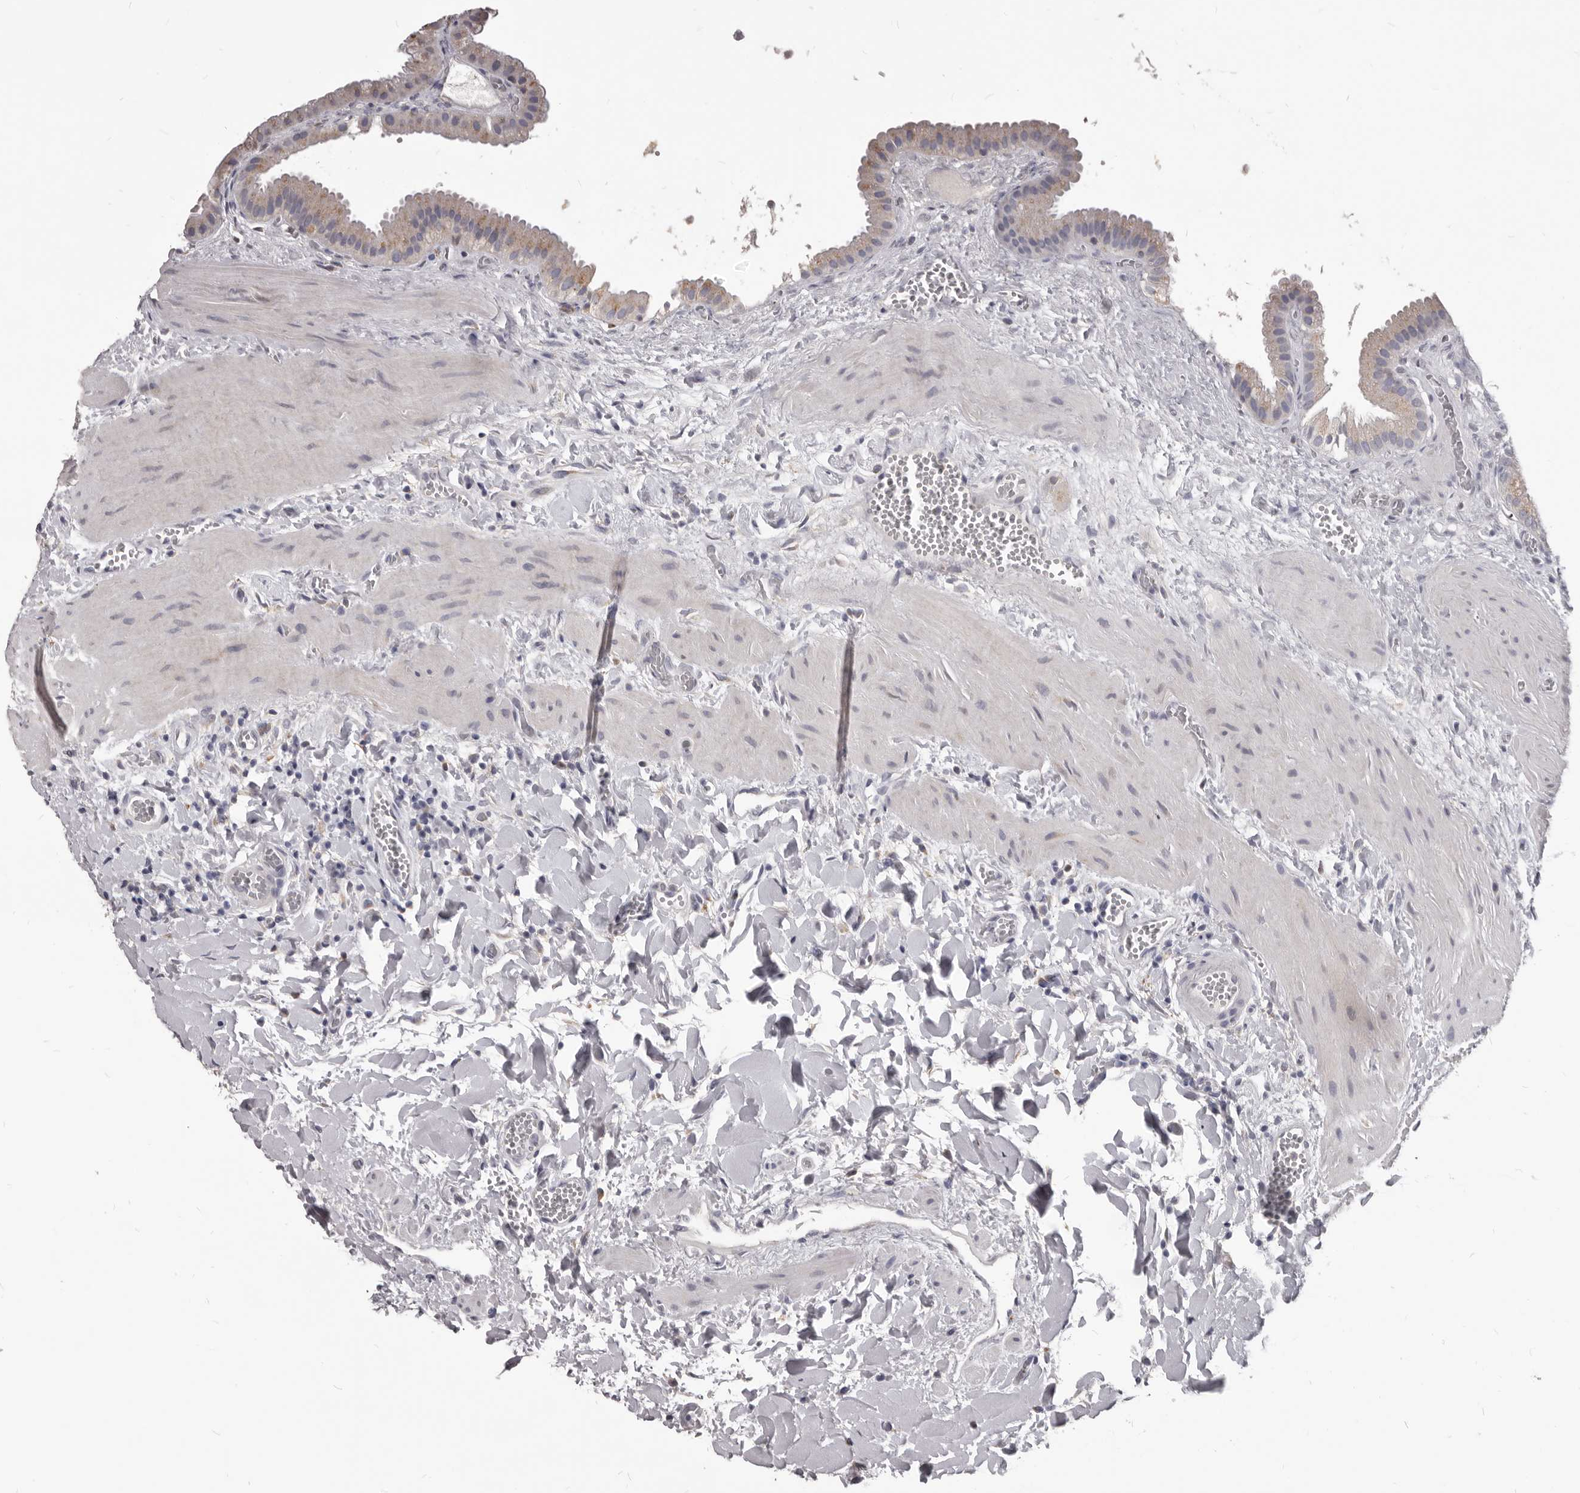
{"staining": {"intensity": "weak", "quantity": "25%-75%", "location": "cytoplasmic/membranous"}, "tissue": "gallbladder", "cell_type": "Glandular cells", "image_type": "normal", "snomed": [{"axis": "morphology", "description": "Normal tissue, NOS"}, {"axis": "topography", "description": "Gallbladder"}], "caption": "Weak cytoplasmic/membranous expression is appreciated in approximately 25%-75% of glandular cells in unremarkable gallbladder. (Brightfield microscopy of DAB IHC at high magnification).", "gene": "PI4K2A", "patient": {"sex": "male", "age": 55}}